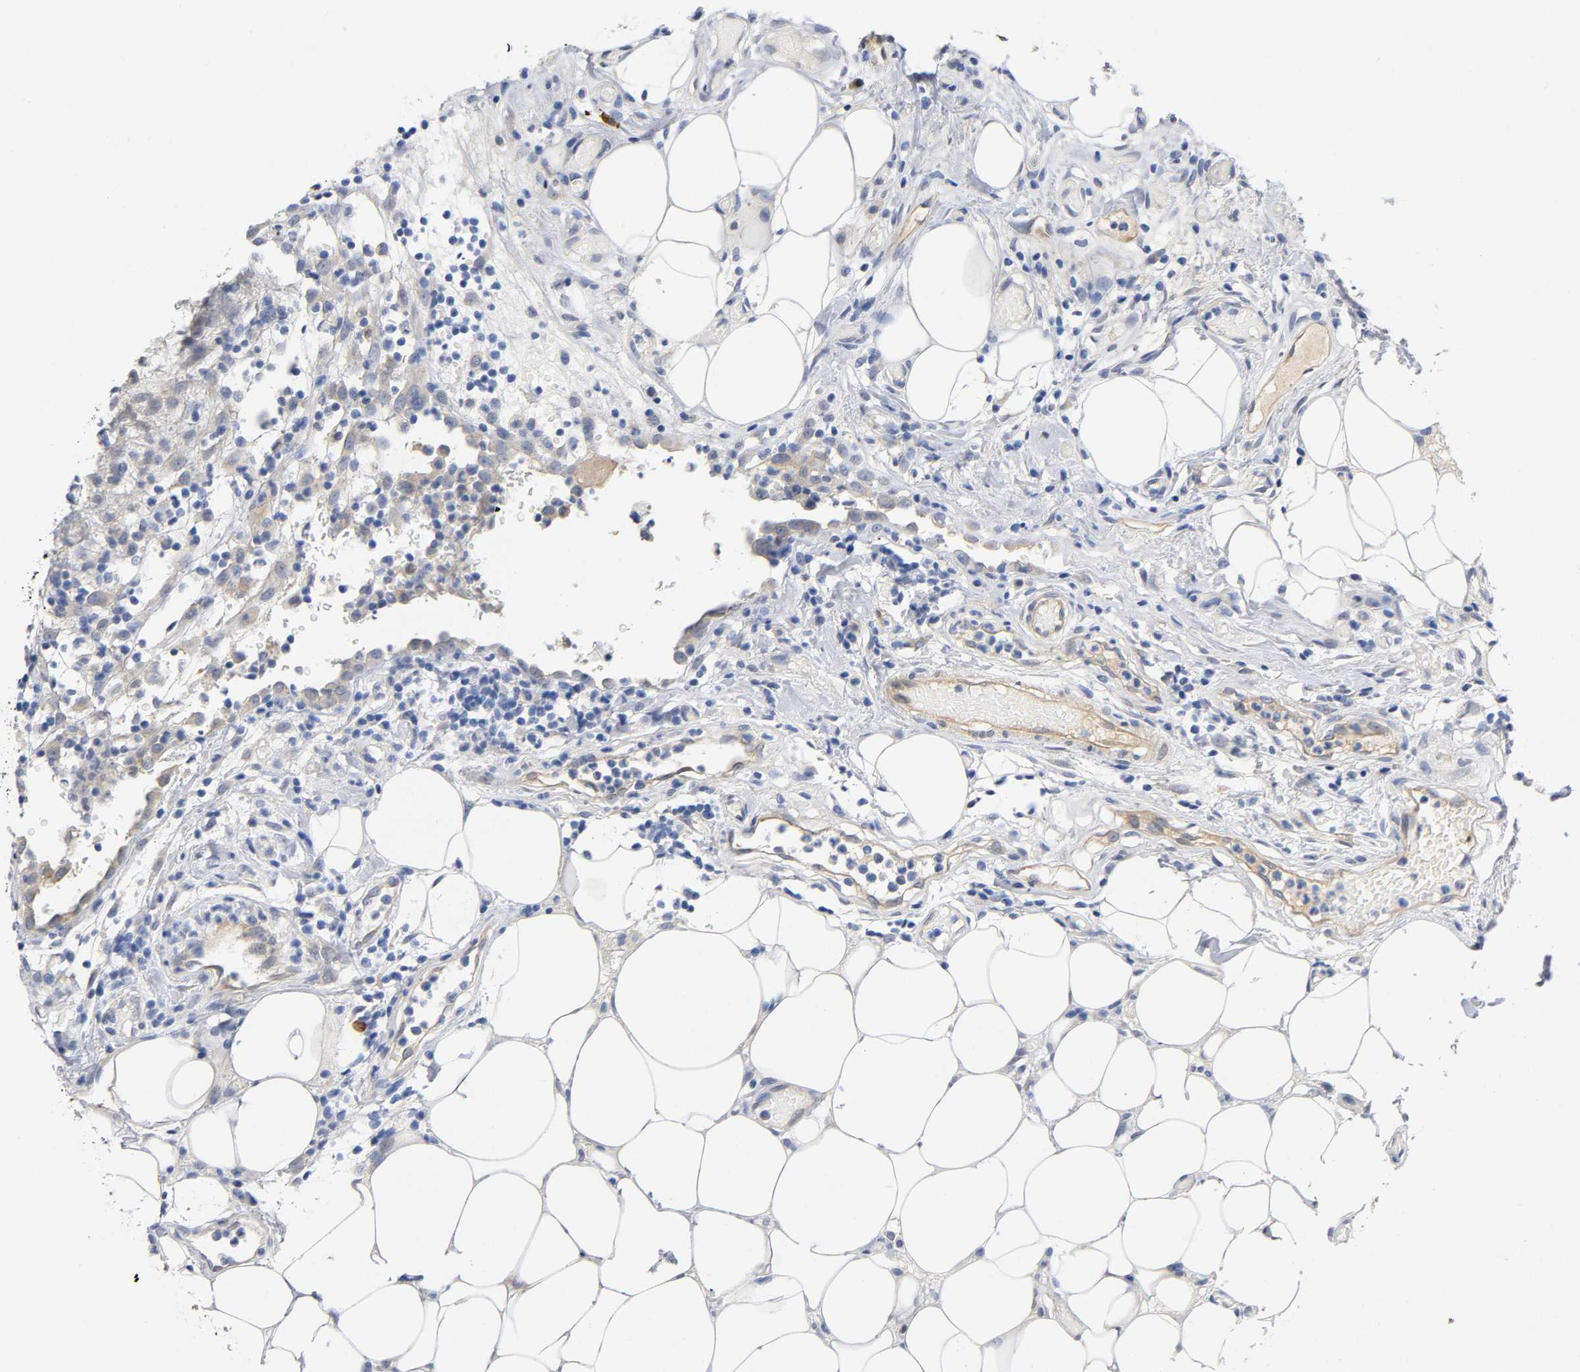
{"staining": {"intensity": "weak", "quantity": ">75%", "location": "cytoplasmic/membranous"}, "tissue": "colorectal cancer", "cell_type": "Tumor cells", "image_type": "cancer", "snomed": [{"axis": "morphology", "description": "Adenocarcinoma, NOS"}, {"axis": "topography", "description": "Colon"}], "caption": "The photomicrograph reveals staining of adenocarcinoma (colorectal), revealing weak cytoplasmic/membranous protein staining (brown color) within tumor cells.", "gene": "TNC", "patient": {"sex": "female", "age": 86}}